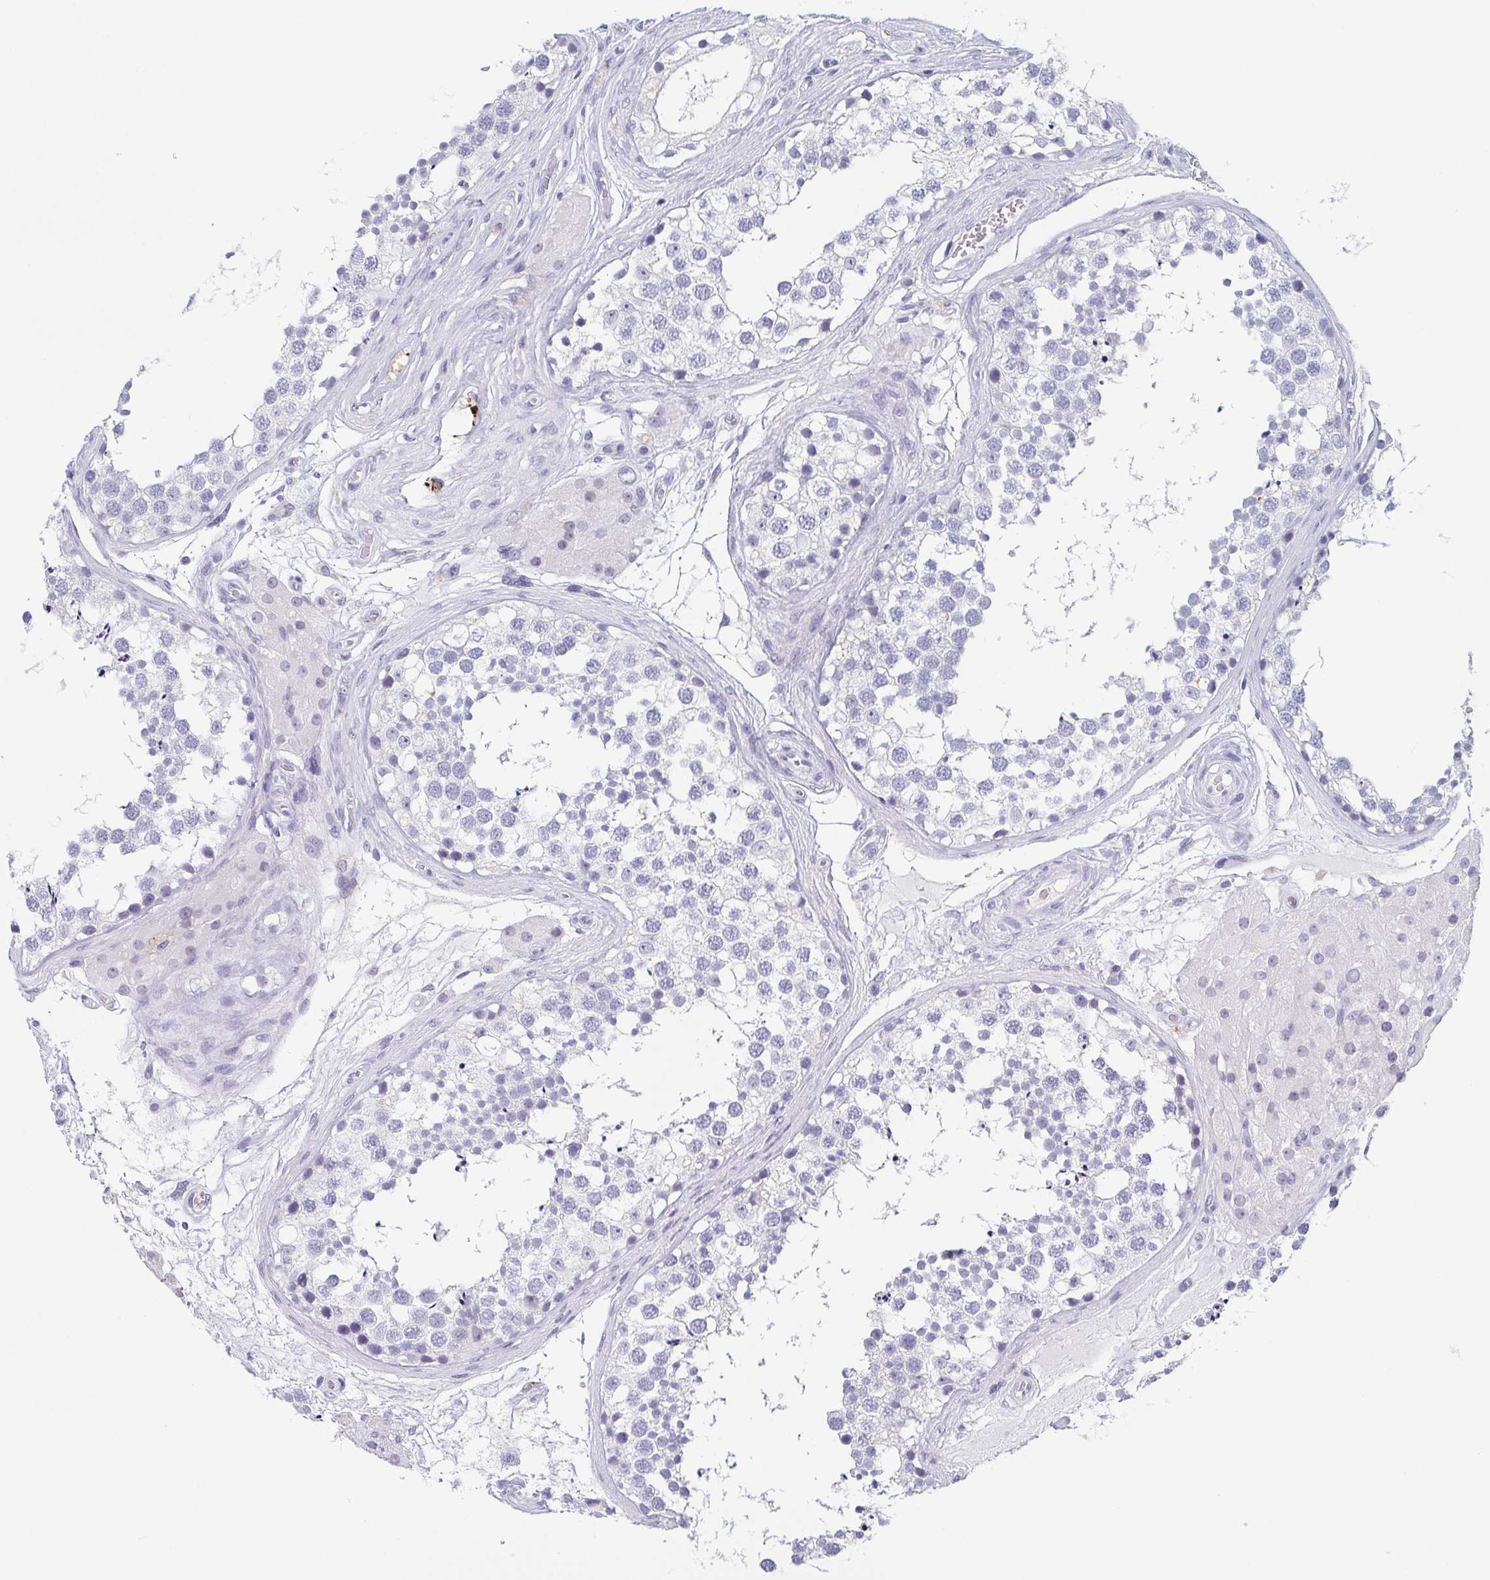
{"staining": {"intensity": "negative", "quantity": "none", "location": "none"}, "tissue": "testis", "cell_type": "Cells in seminiferous ducts", "image_type": "normal", "snomed": [{"axis": "morphology", "description": "Normal tissue, NOS"}, {"axis": "morphology", "description": "Seminoma, NOS"}, {"axis": "topography", "description": "Testis"}], "caption": "This is an immunohistochemistry (IHC) image of normal testis. There is no staining in cells in seminiferous ducts.", "gene": "REG4", "patient": {"sex": "male", "age": 65}}